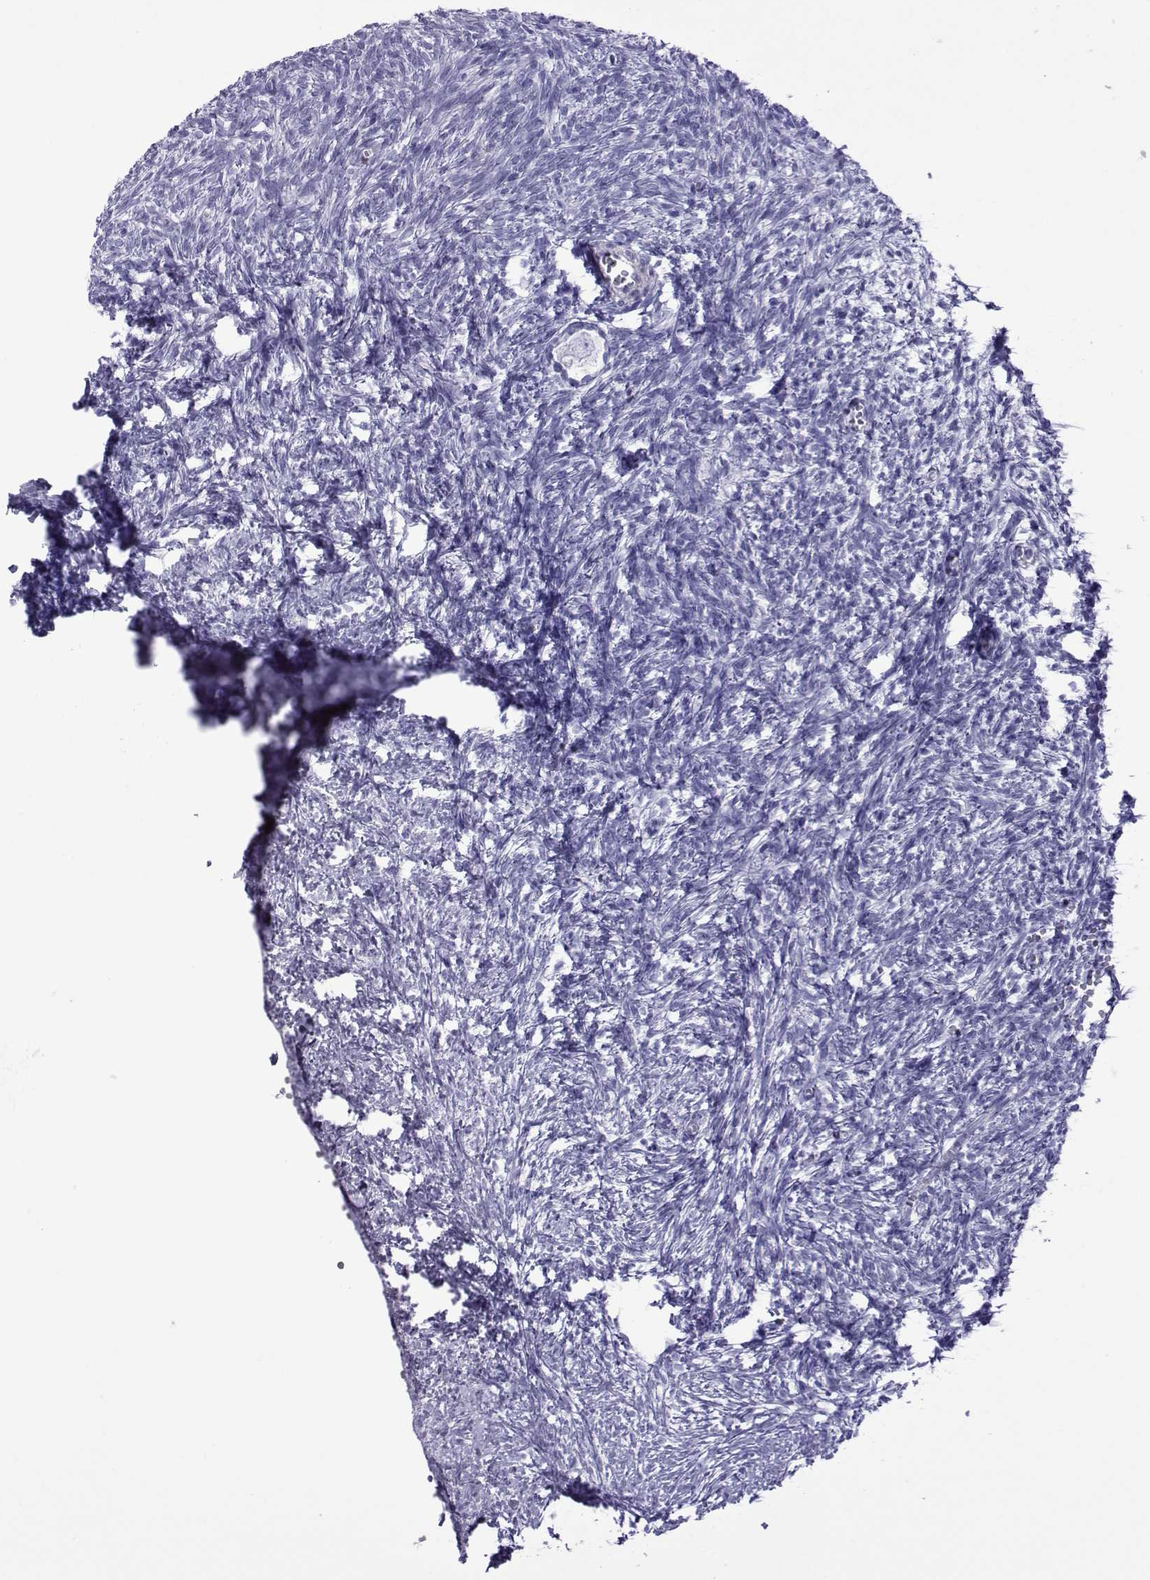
{"staining": {"intensity": "negative", "quantity": "none", "location": "none"}, "tissue": "ovary", "cell_type": "Follicle cells", "image_type": "normal", "snomed": [{"axis": "morphology", "description": "Normal tissue, NOS"}, {"axis": "topography", "description": "Ovary"}], "caption": "A high-resolution image shows IHC staining of benign ovary, which shows no significant positivity in follicle cells. (Brightfield microscopy of DAB immunohistochemistry at high magnification).", "gene": "SPANXA1", "patient": {"sex": "female", "age": 43}}